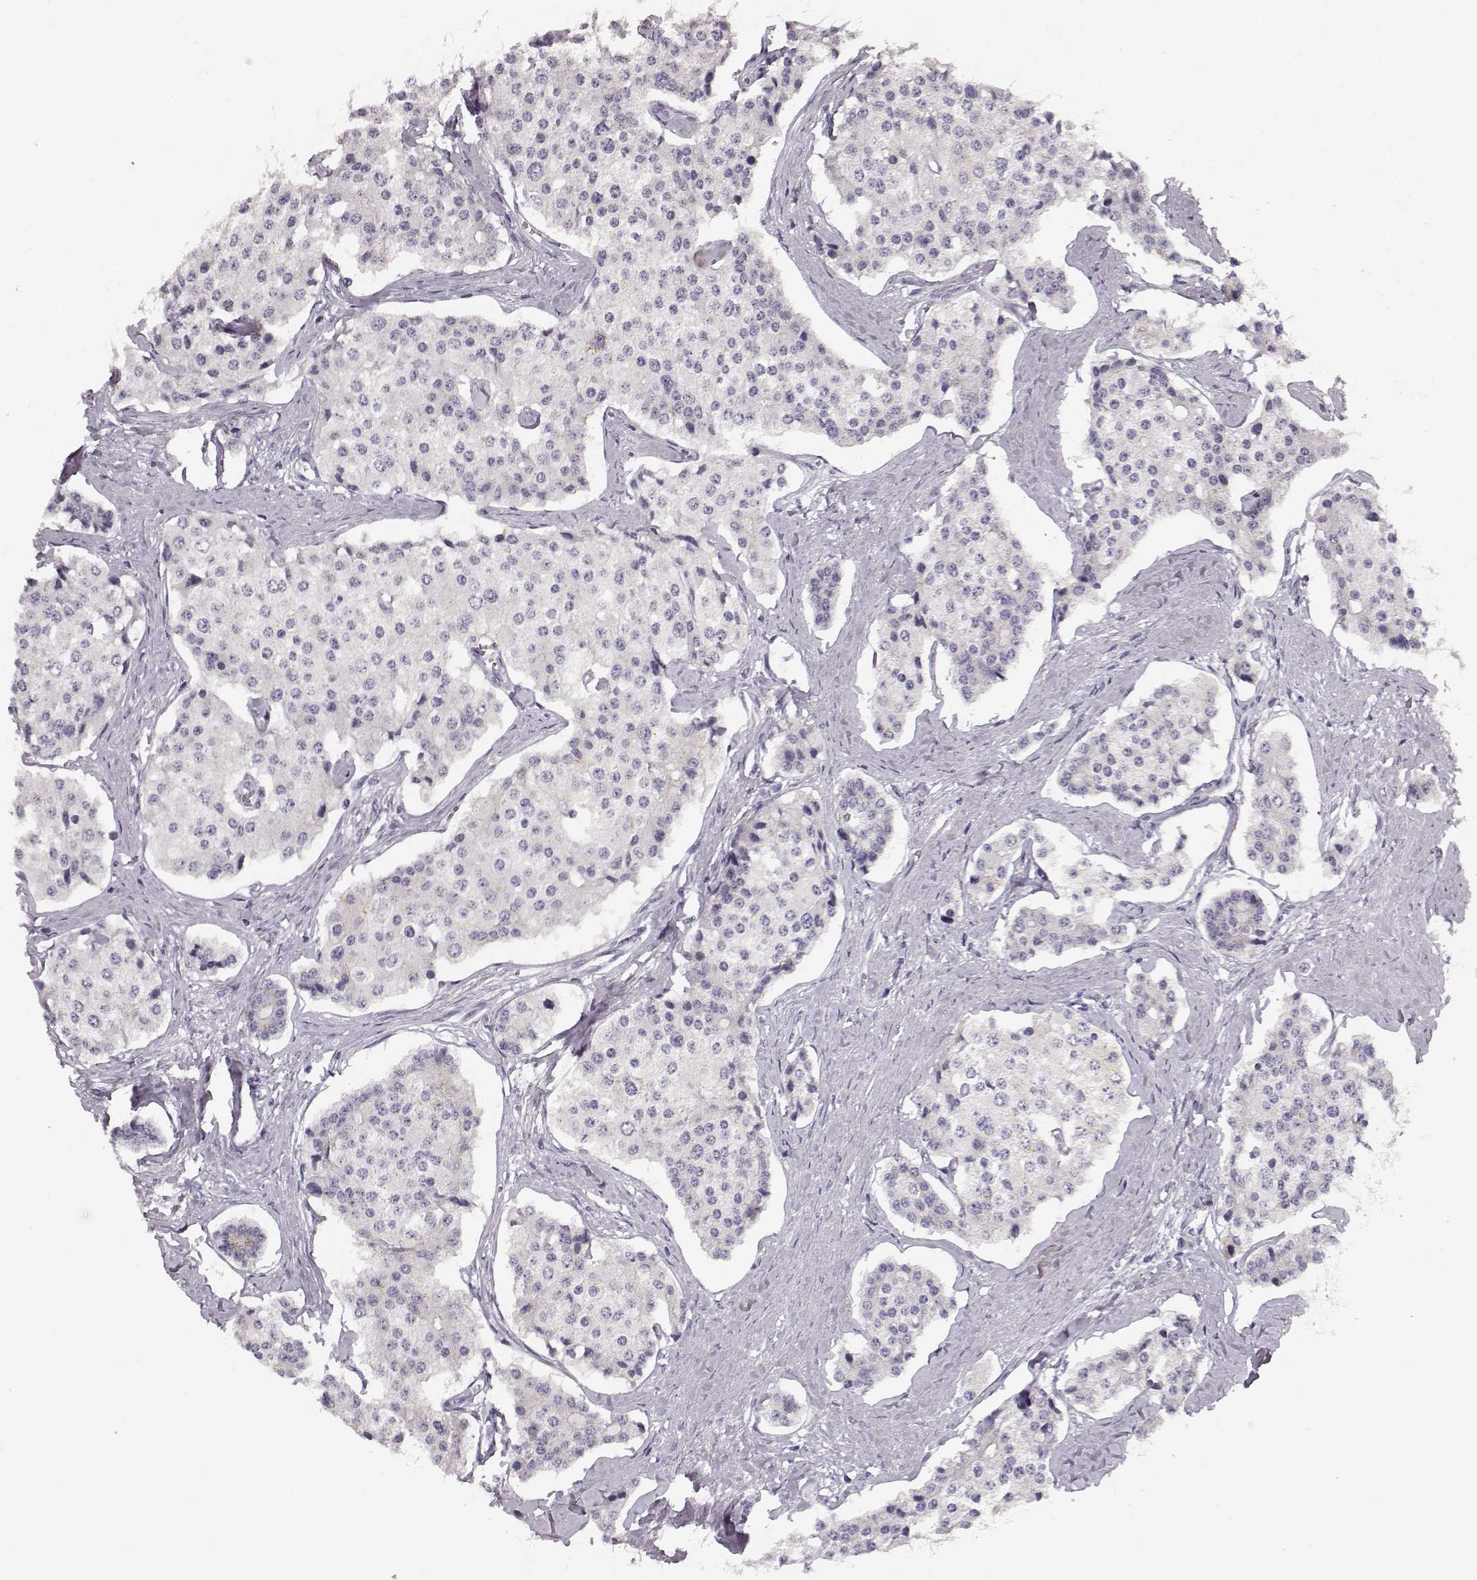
{"staining": {"intensity": "negative", "quantity": "none", "location": "none"}, "tissue": "carcinoid", "cell_type": "Tumor cells", "image_type": "cancer", "snomed": [{"axis": "morphology", "description": "Carcinoid, malignant, NOS"}, {"axis": "topography", "description": "Small intestine"}], "caption": "Immunohistochemistry (IHC) of carcinoid shows no expression in tumor cells.", "gene": "KIAA0319", "patient": {"sex": "female", "age": 65}}